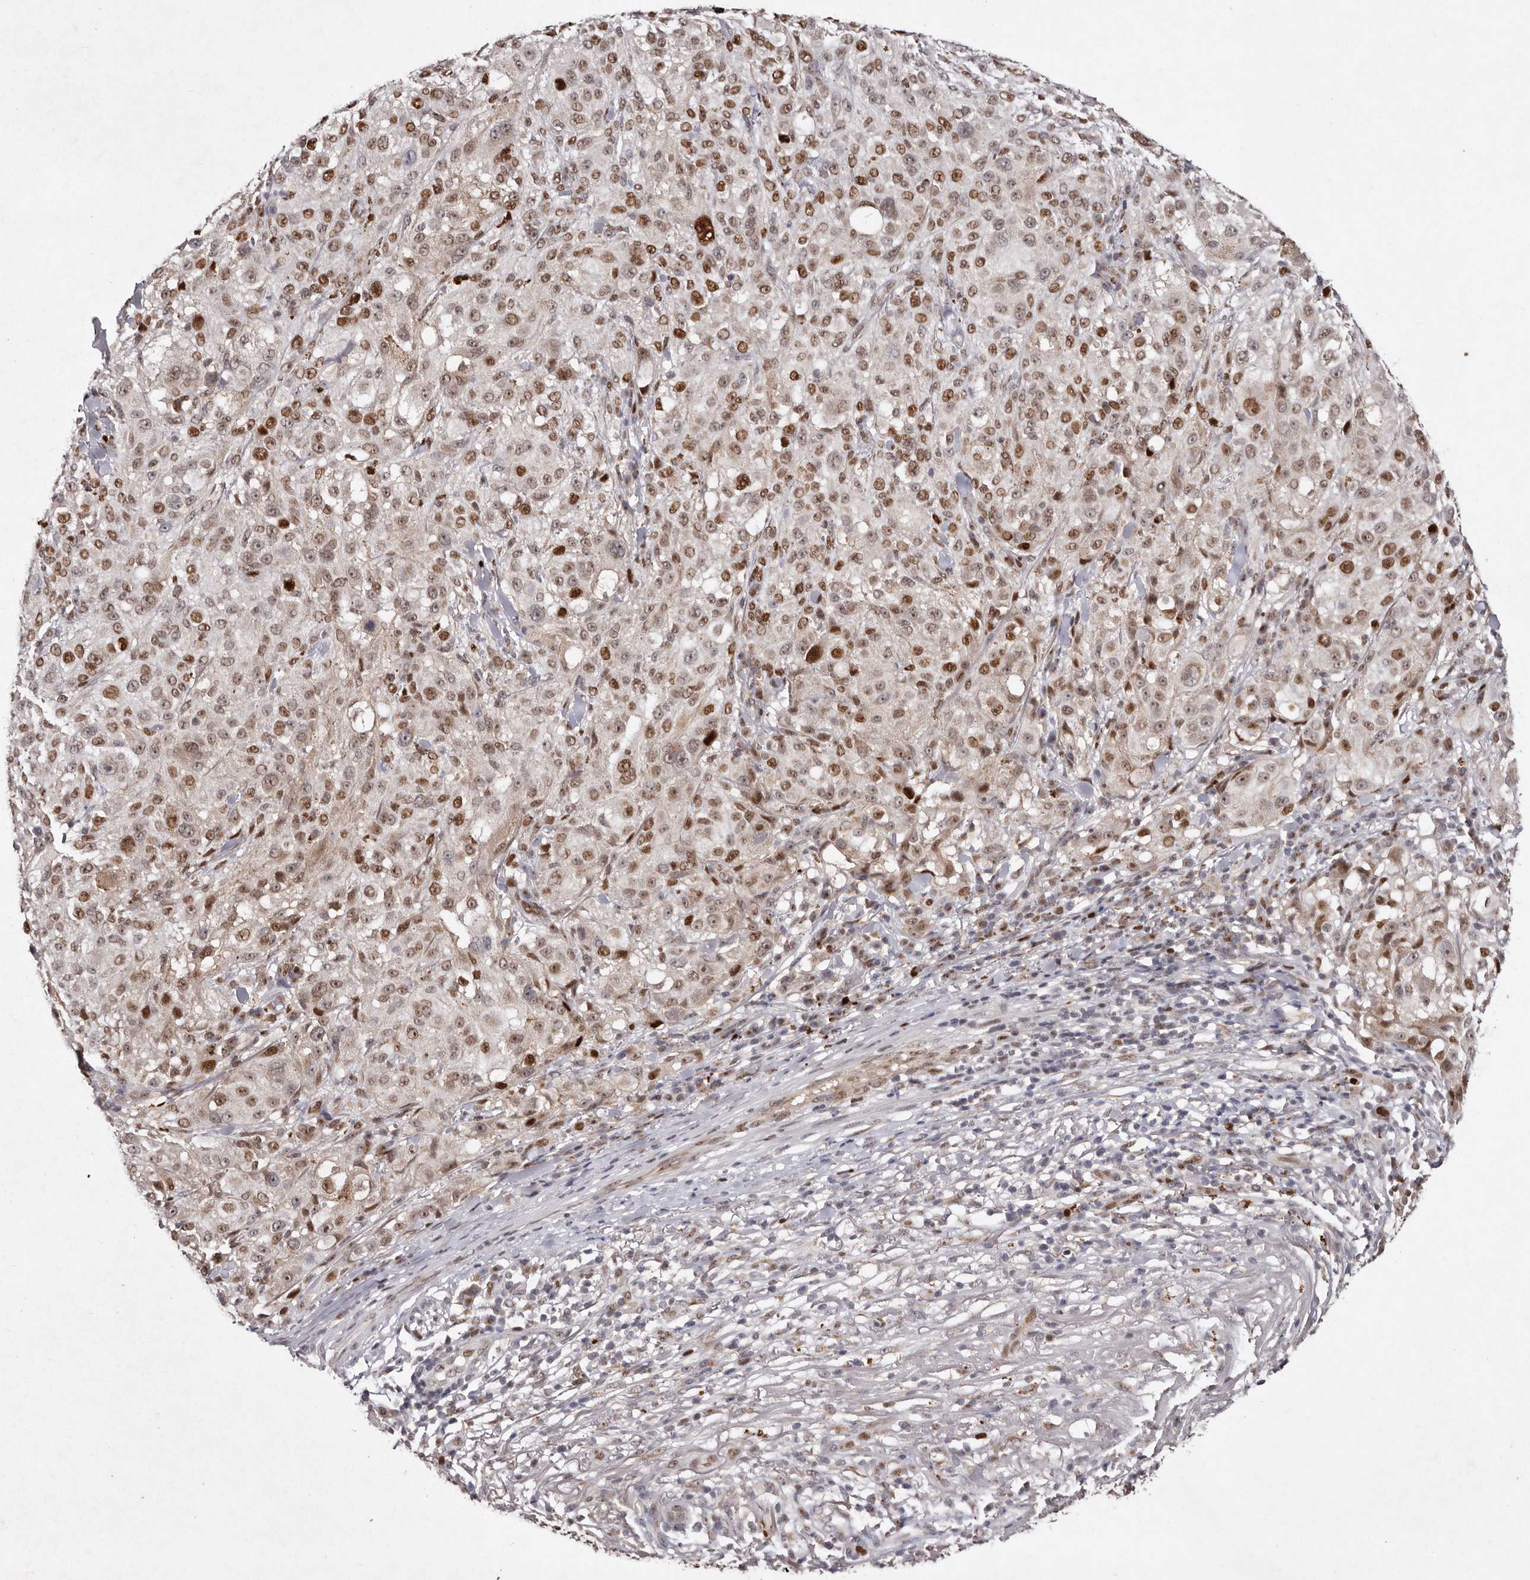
{"staining": {"intensity": "moderate", "quantity": ">75%", "location": "nuclear"}, "tissue": "melanoma", "cell_type": "Tumor cells", "image_type": "cancer", "snomed": [{"axis": "morphology", "description": "Necrosis, NOS"}, {"axis": "morphology", "description": "Malignant melanoma, NOS"}, {"axis": "topography", "description": "Skin"}], "caption": "Malignant melanoma stained with immunohistochemistry exhibits moderate nuclear positivity in approximately >75% of tumor cells. (Brightfield microscopy of DAB IHC at high magnification).", "gene": "KLF7", "patient": {"sex": "female", "age": 87}}